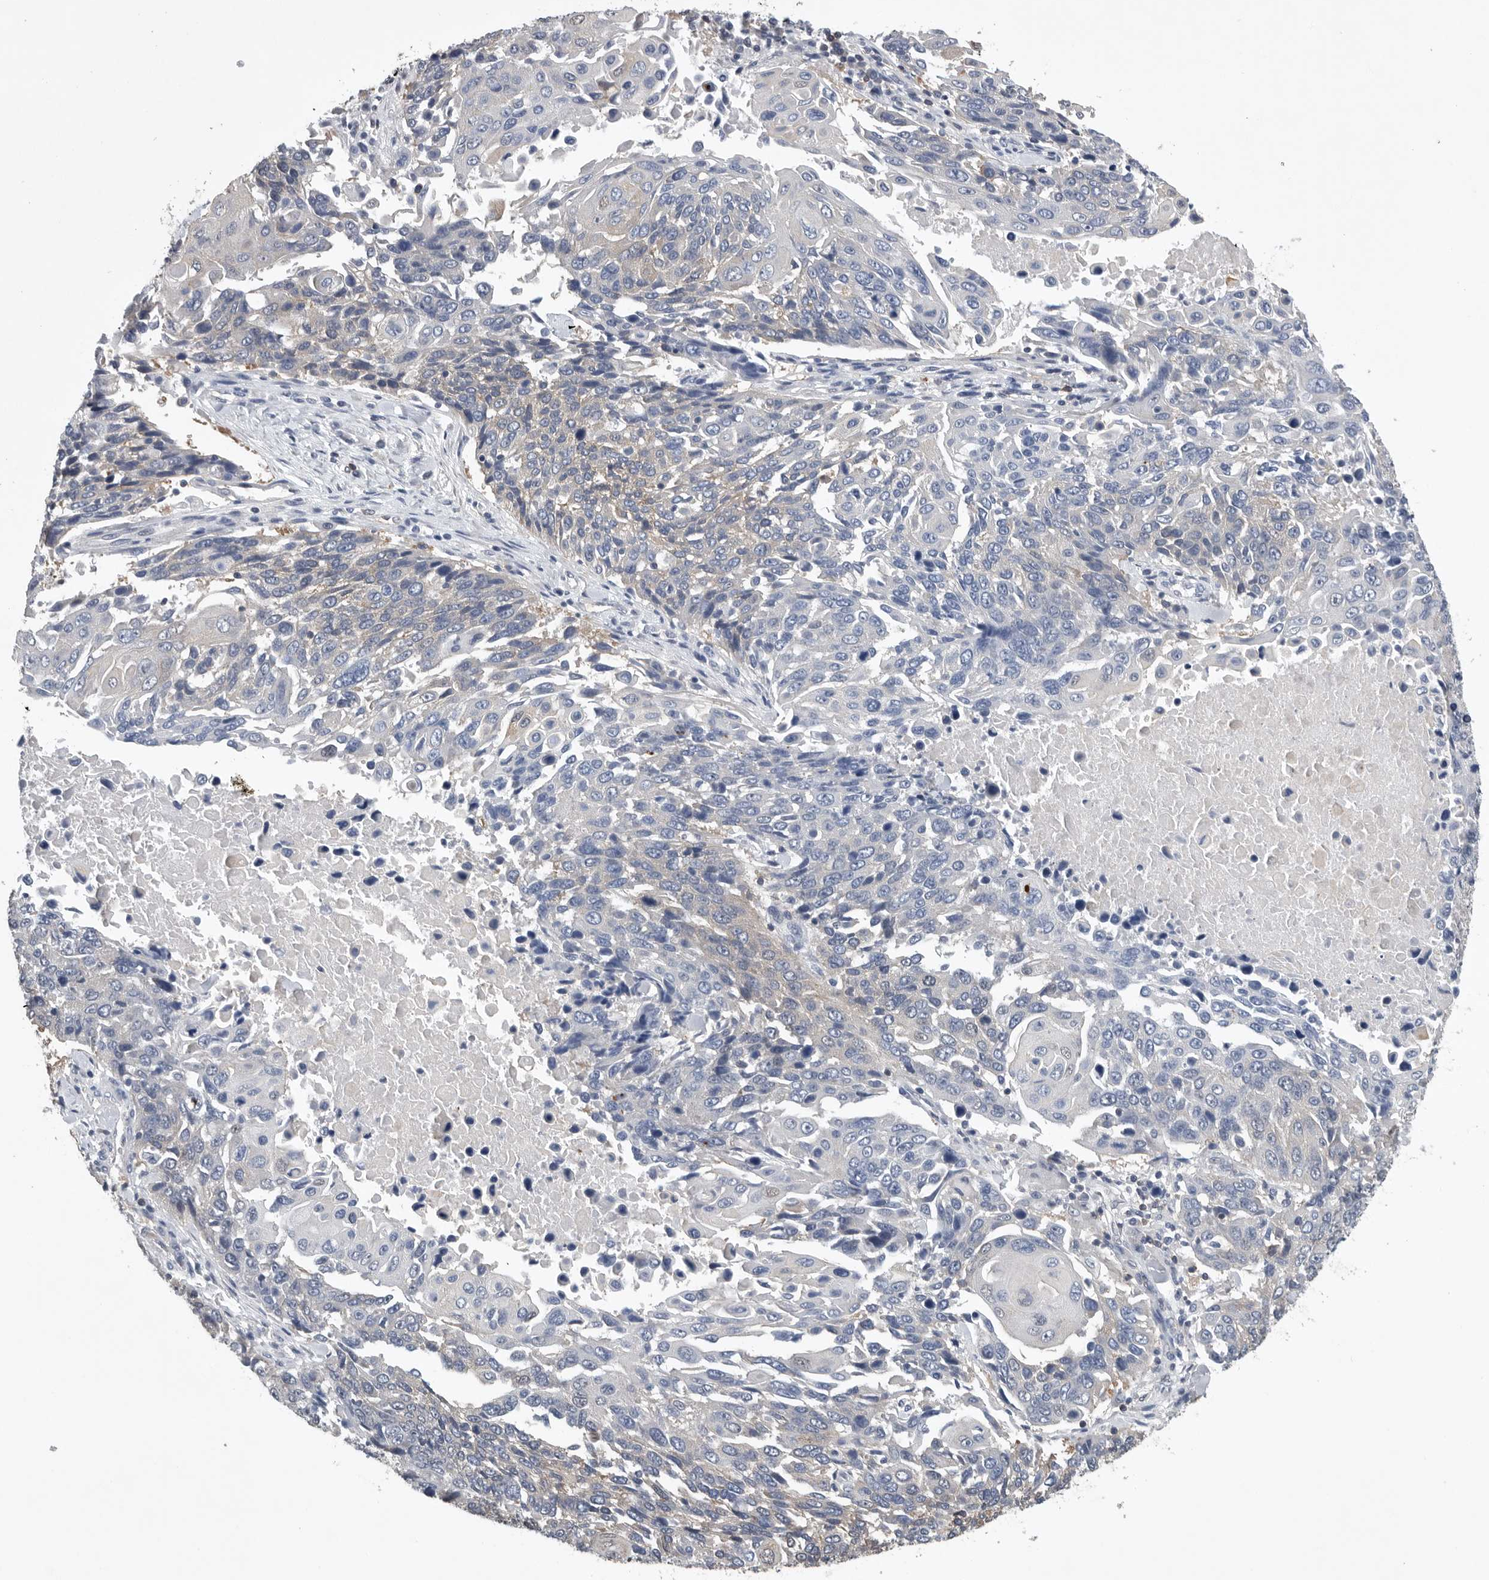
{"staining": {"intensity": "weak", "quantity": "<25%", "location": "cytoplasmic/membranous"}, "tissue": "lung cancer", "cell_type": "Tumor cells", "image_type": "cancer", "snomed": [{"axis": "morphology", "description": "Squamous cell carcinoma, NOS"}, {"axis": "topography", "description": "Lung"}], "caption": "IHC image of lung cancer (squamous cell carcinoma) stained for a protein (brown), which displays no staining in tumor cells.", "gene": "PDCD4", "patient": {"sex": "male", "age": 66}}